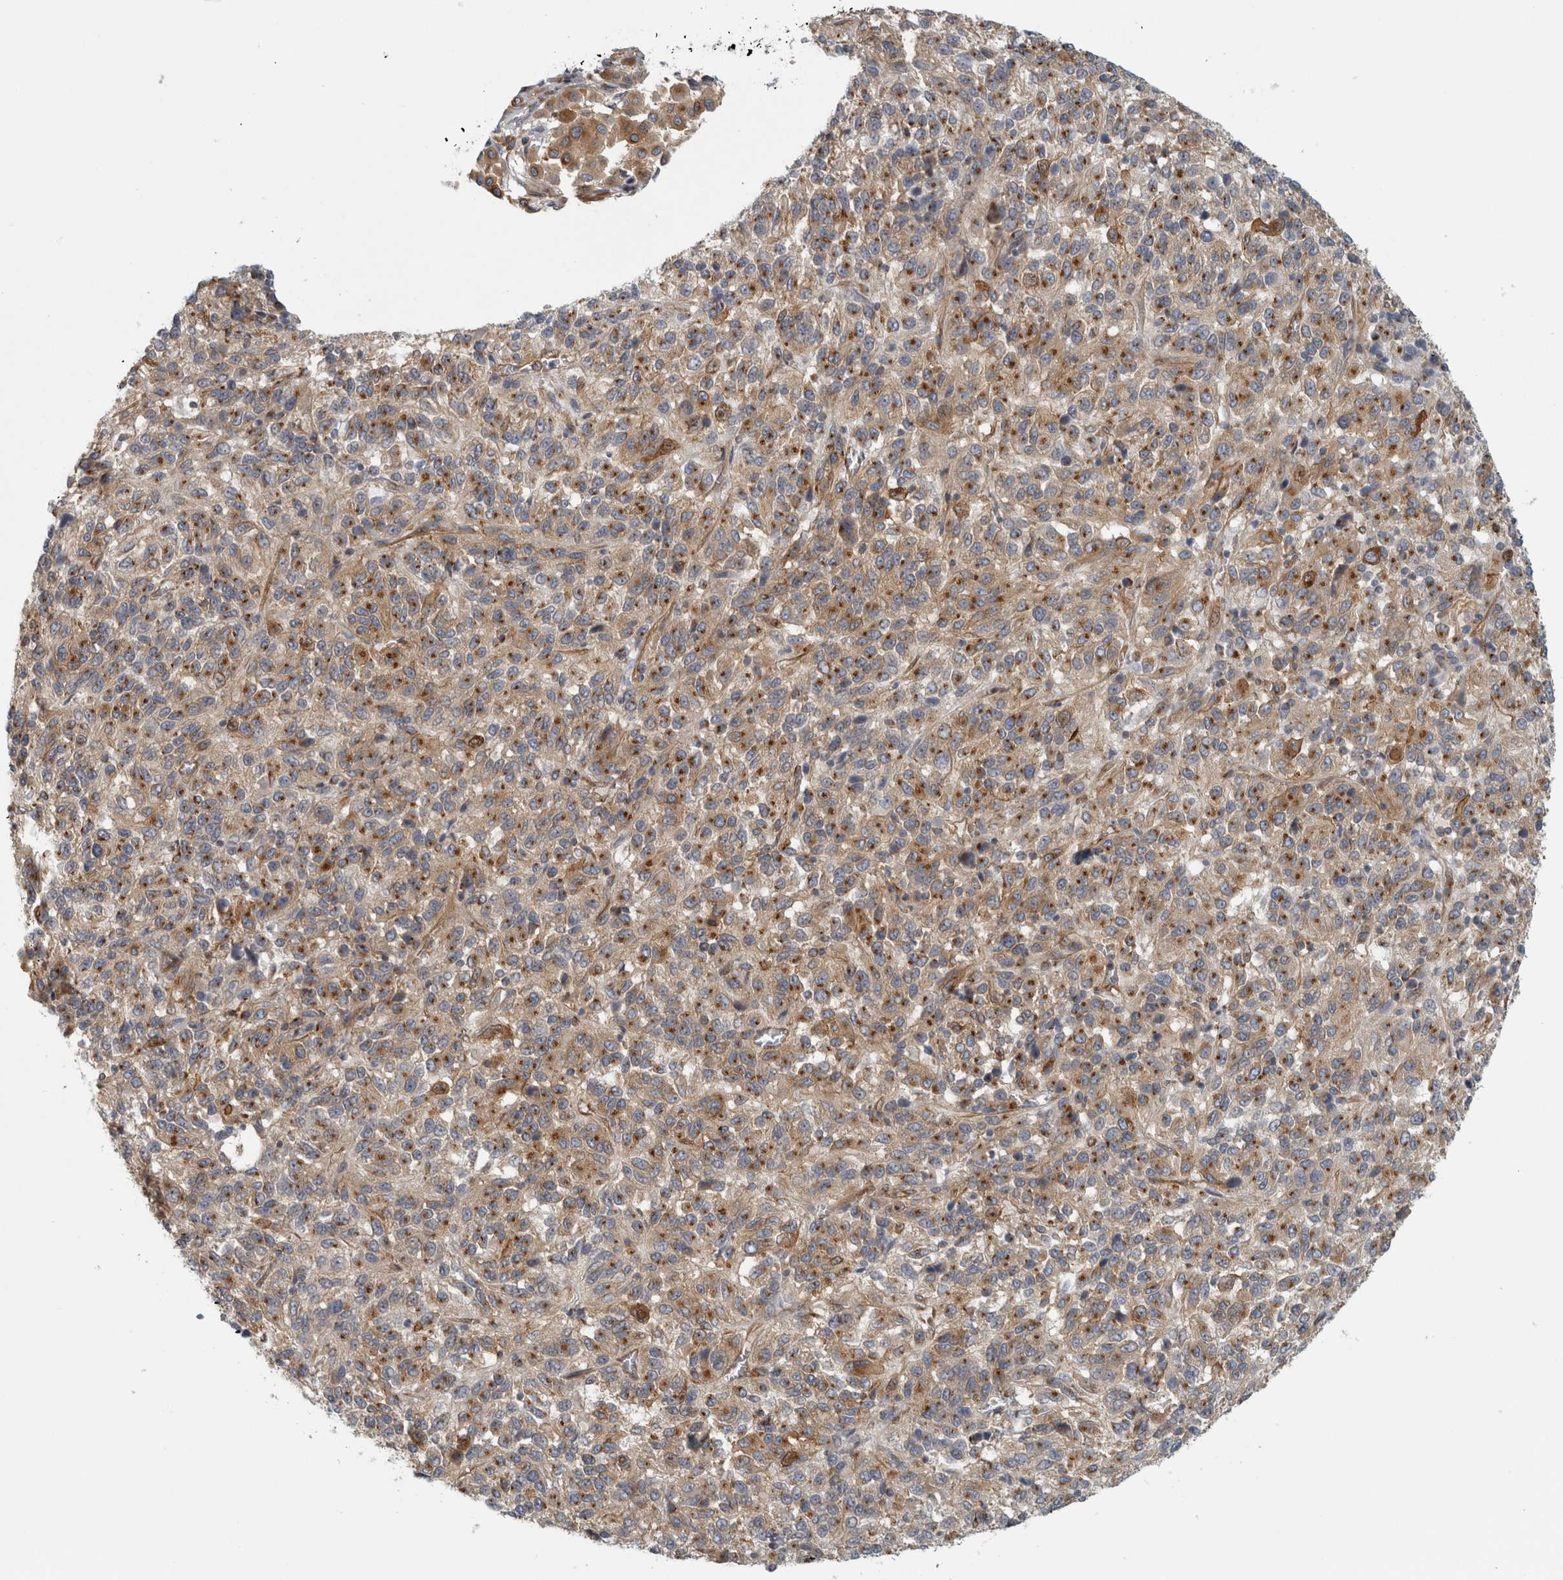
{"staining": {"intensity": "moderate", "quantity": ">75%", "location": "cytoplasmic/membranous"}, "tissue": "melanoma", "cell_type": "Tumor cells", "image_type": "cancer", "snomed": [{"axis": "morphology", "description": "Malignant melanoma, Metastatic site"}, {"axis": "topography", "description": "Lung"}], "caption": "About >75% of tumor cells in malignant melanoma (metastatic site) demonstrate moderate cytoplasmic/membranous protein staining as visualized by brown immunohistochemical staining.", "gene": "PEX6", "patient": {"sex": "male", "age": 64}}